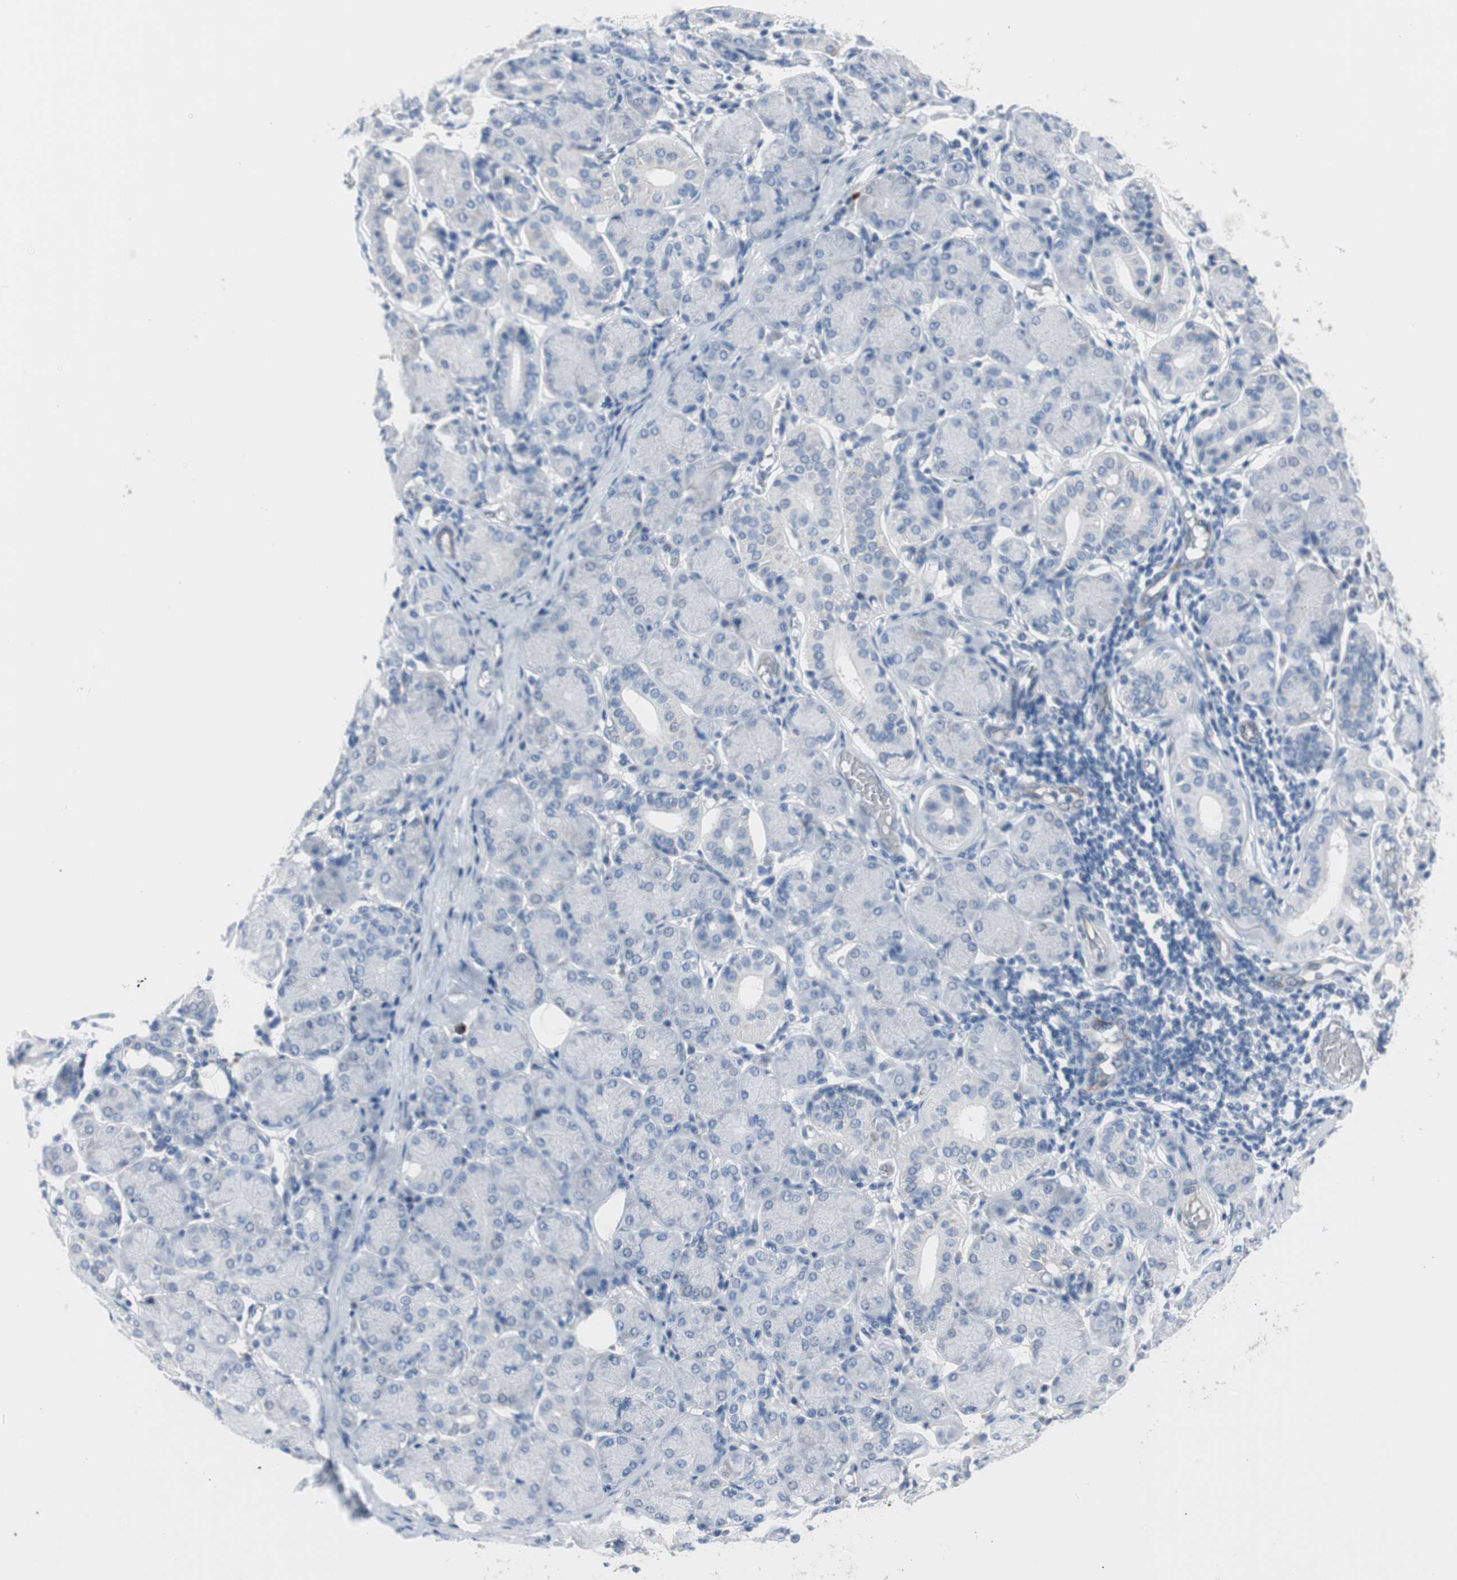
{"staining": {"intensity": "negative", "quantity": "none", "location": "none"}, "tissue": "salivary gland", "cell_type": "Glandular cells", "image_type": "normal", "snomed": [{"axis": "morphology", "description": "Normal tissue, NOS"}, {"axis": "topography", "description": "Salivary gland"}], "caption": "The photomicrograph reveals no significant staining in glandular cells of salivary gland. Nuclei are stained in blue.", "gene": "ULBP1", "patient": {"sex": "female", "age": 24}}